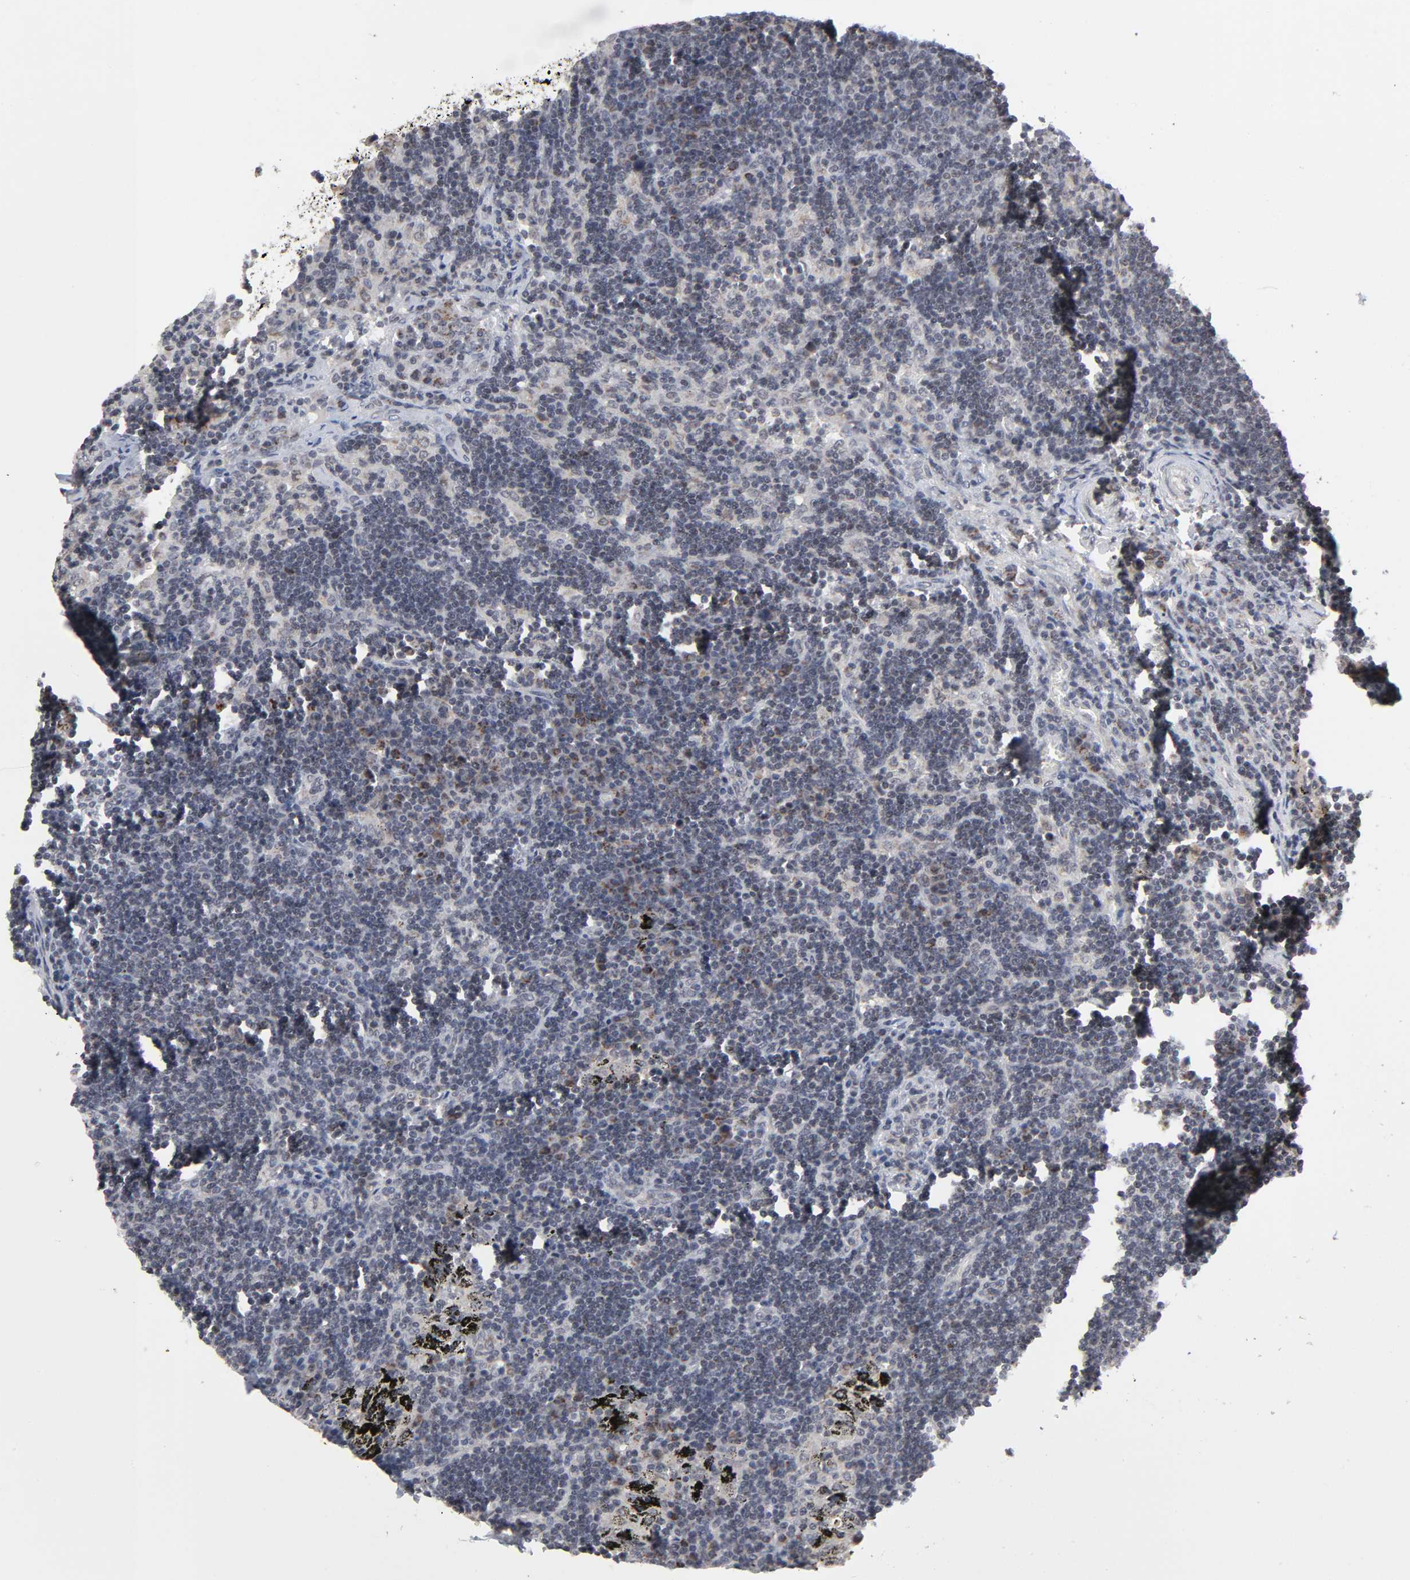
{"staining": {"intensity": "moderate", "quantity": "<25%", "location": "cytoplasmic/membranous"}, "tissue": "lymph node", "cell_type": "Germinal center cells", "image_type": "normal", "snomed": [{"axis": "morphology", "description": "Normal tissue, NOS"}, {"axis": "morphology", "description": "Squamous cell carcinoma, metastatic, NOS"}, {"axis": "topography", "description": "Lymph node"}], "caption": "Brown immunohistochemical staining in unremarkable lymph node exhibits moderate cytoplasmic/membranous expression in approximately <25% of germinal center cells.", "gene": "AUH", "patient": {"sex": "female", "age": 53}}